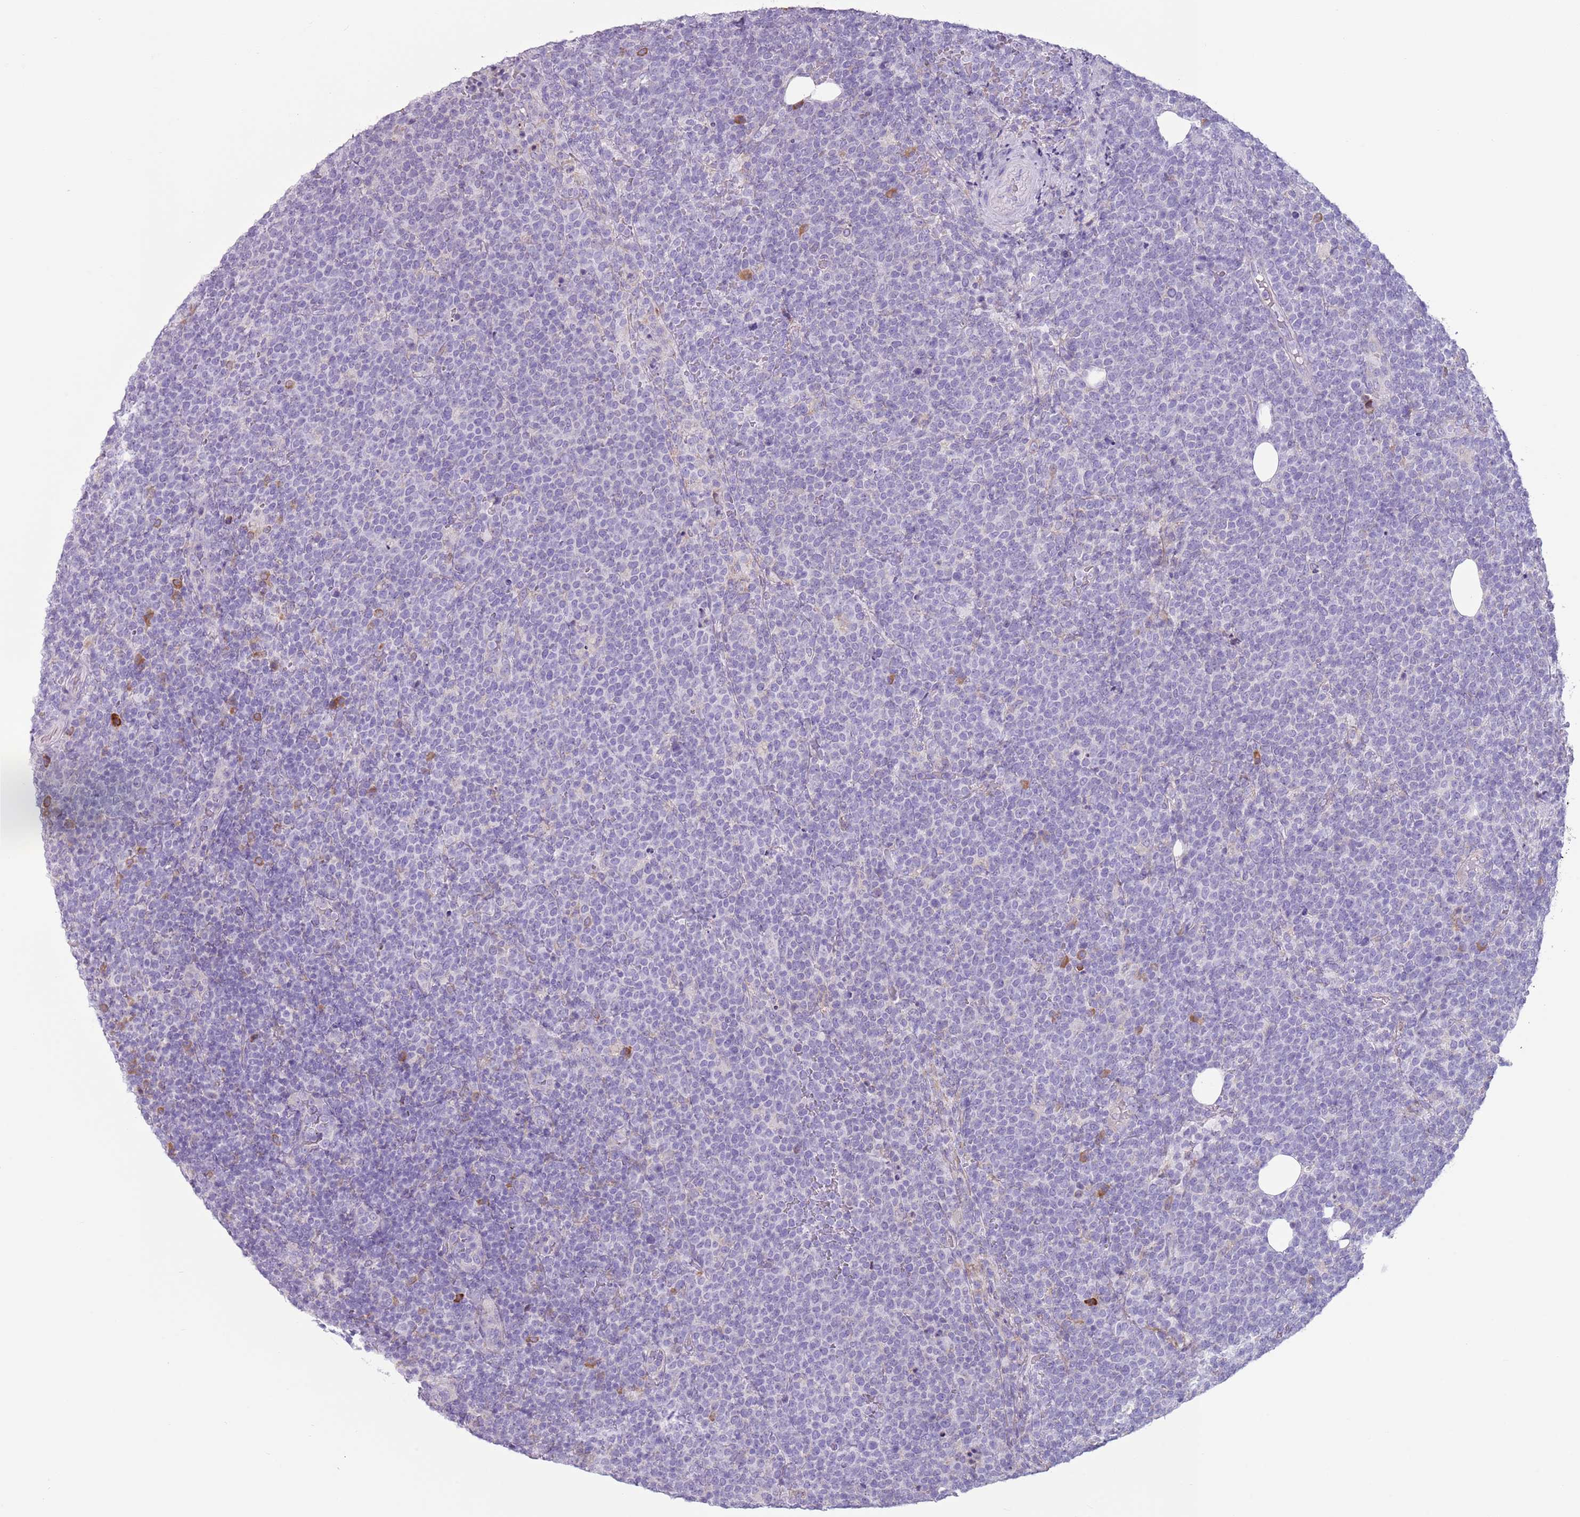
{"staining": {"intensity": "negative", "quantity": "none", "location": "none"}, "tissue": "lymphoma", "cell_type": "Tumor cells", "image_type": "cancer", "snomed": [{"axis": "morphology", "description": "Malignant lymphoma, non-Hodgkin's type, High grade"}, {"axis": "topography", "description": "Lymph node"}], "caption": "High-grade malignant lymphoma, non-Hodgkin's type was stained to show a protein in brown. There is no significant expression in tumor cells.", "gene": "HYOU1", "patient": {"sex": "male", "age": 61}}